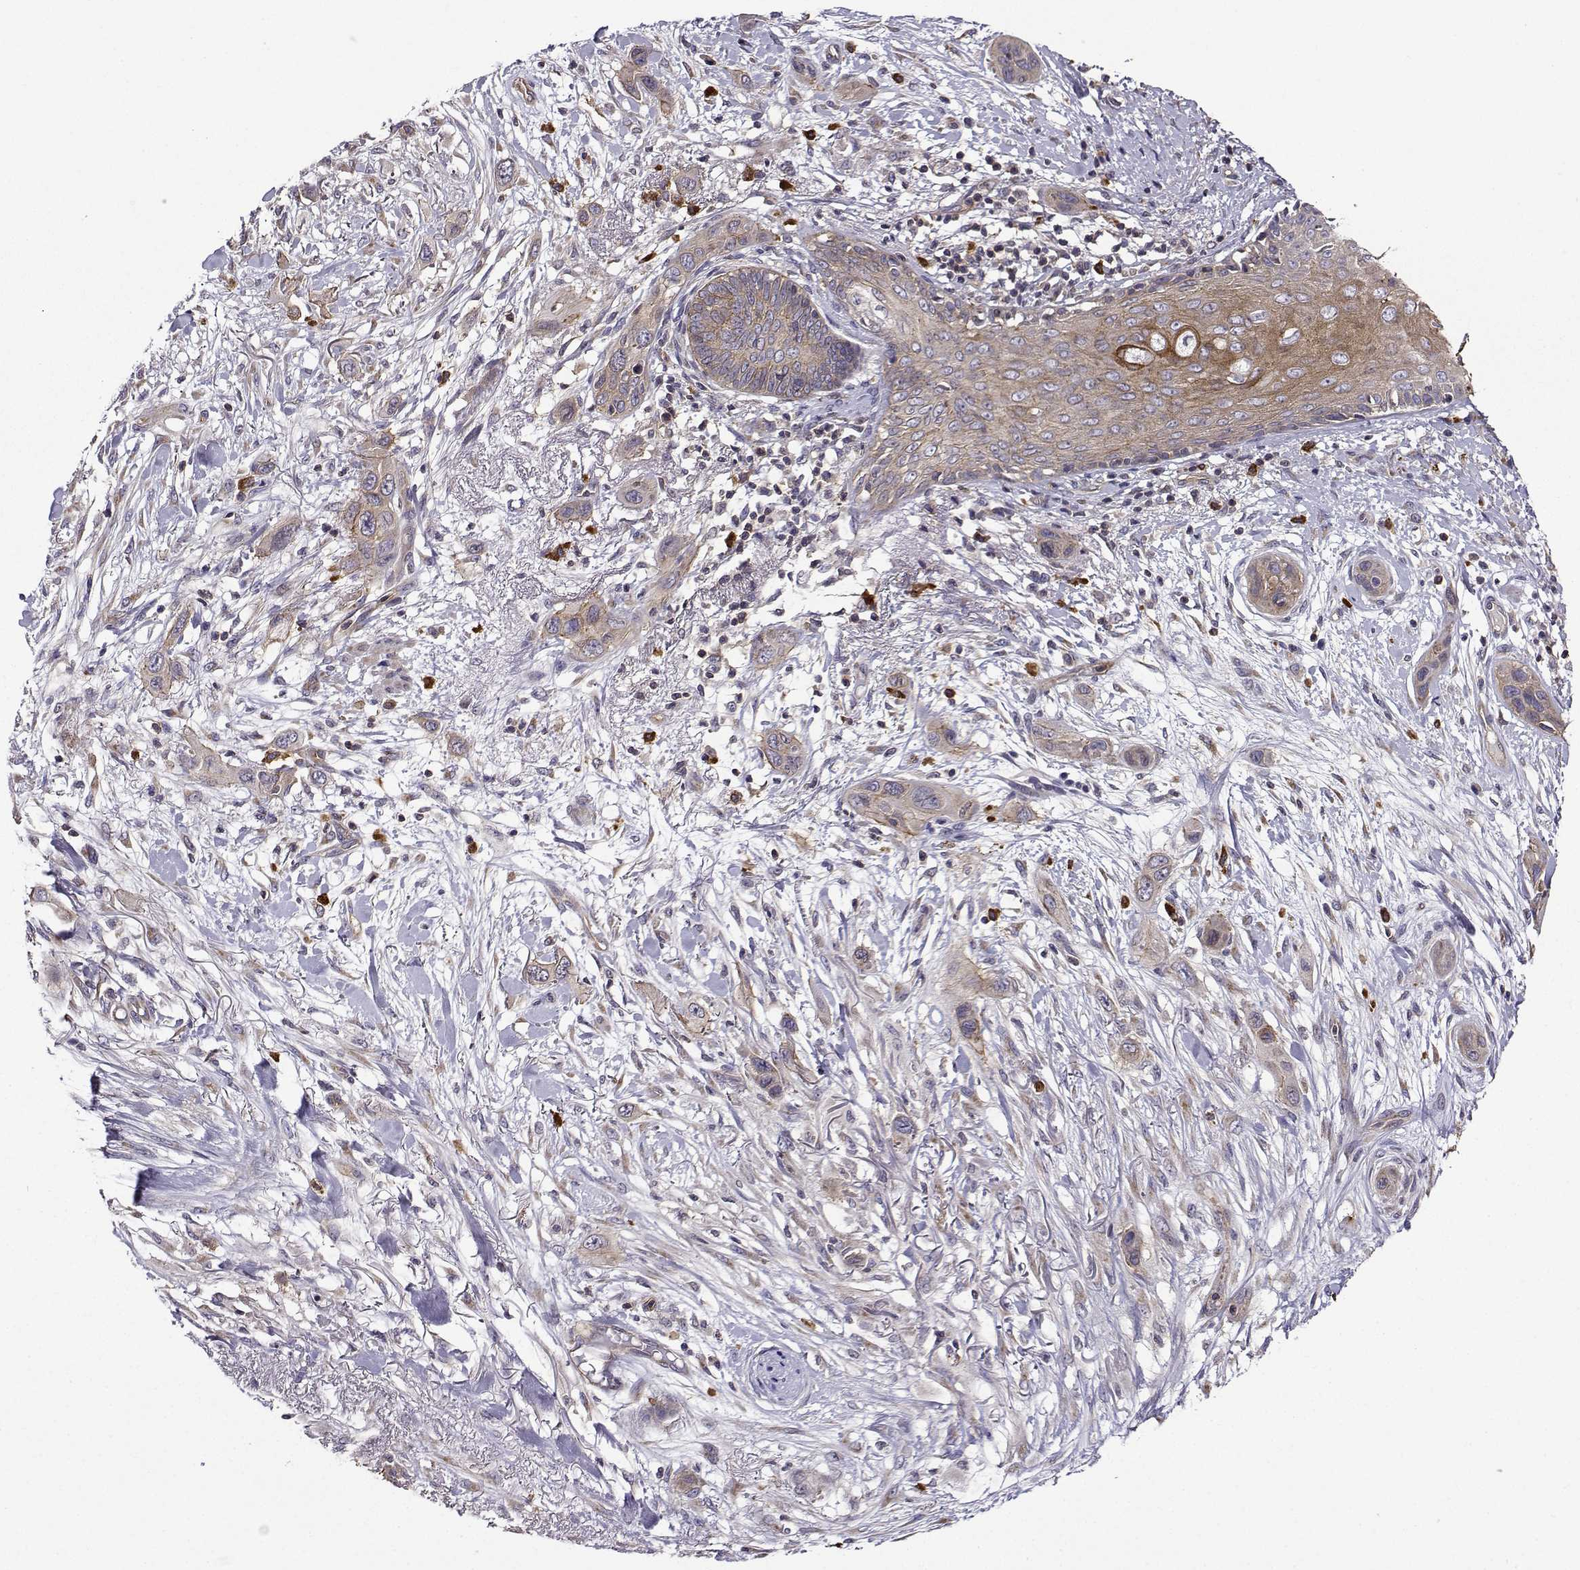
{"staining": {"intensity": "strong", "quantity": "<25%", "location": "cytoplasmic/membranous"}, "tissue": "skin cancer", "cell_type": "Tumor cells", "image_type": "cancer", "snomed": [{"axis": "morphology", "description": "Squamous cell carcinoma, NOS"}, {"axis": "topography", "description": "Skin"}], "caption": "Approximately <25% of tumor cells in skin cancer exhibit strong cytoplasmic/membranous protein positivity as visualized by brown immunohistochemical staining.", "gene": "ITGB8", "patient": {"sex": "male", "age": 79}}